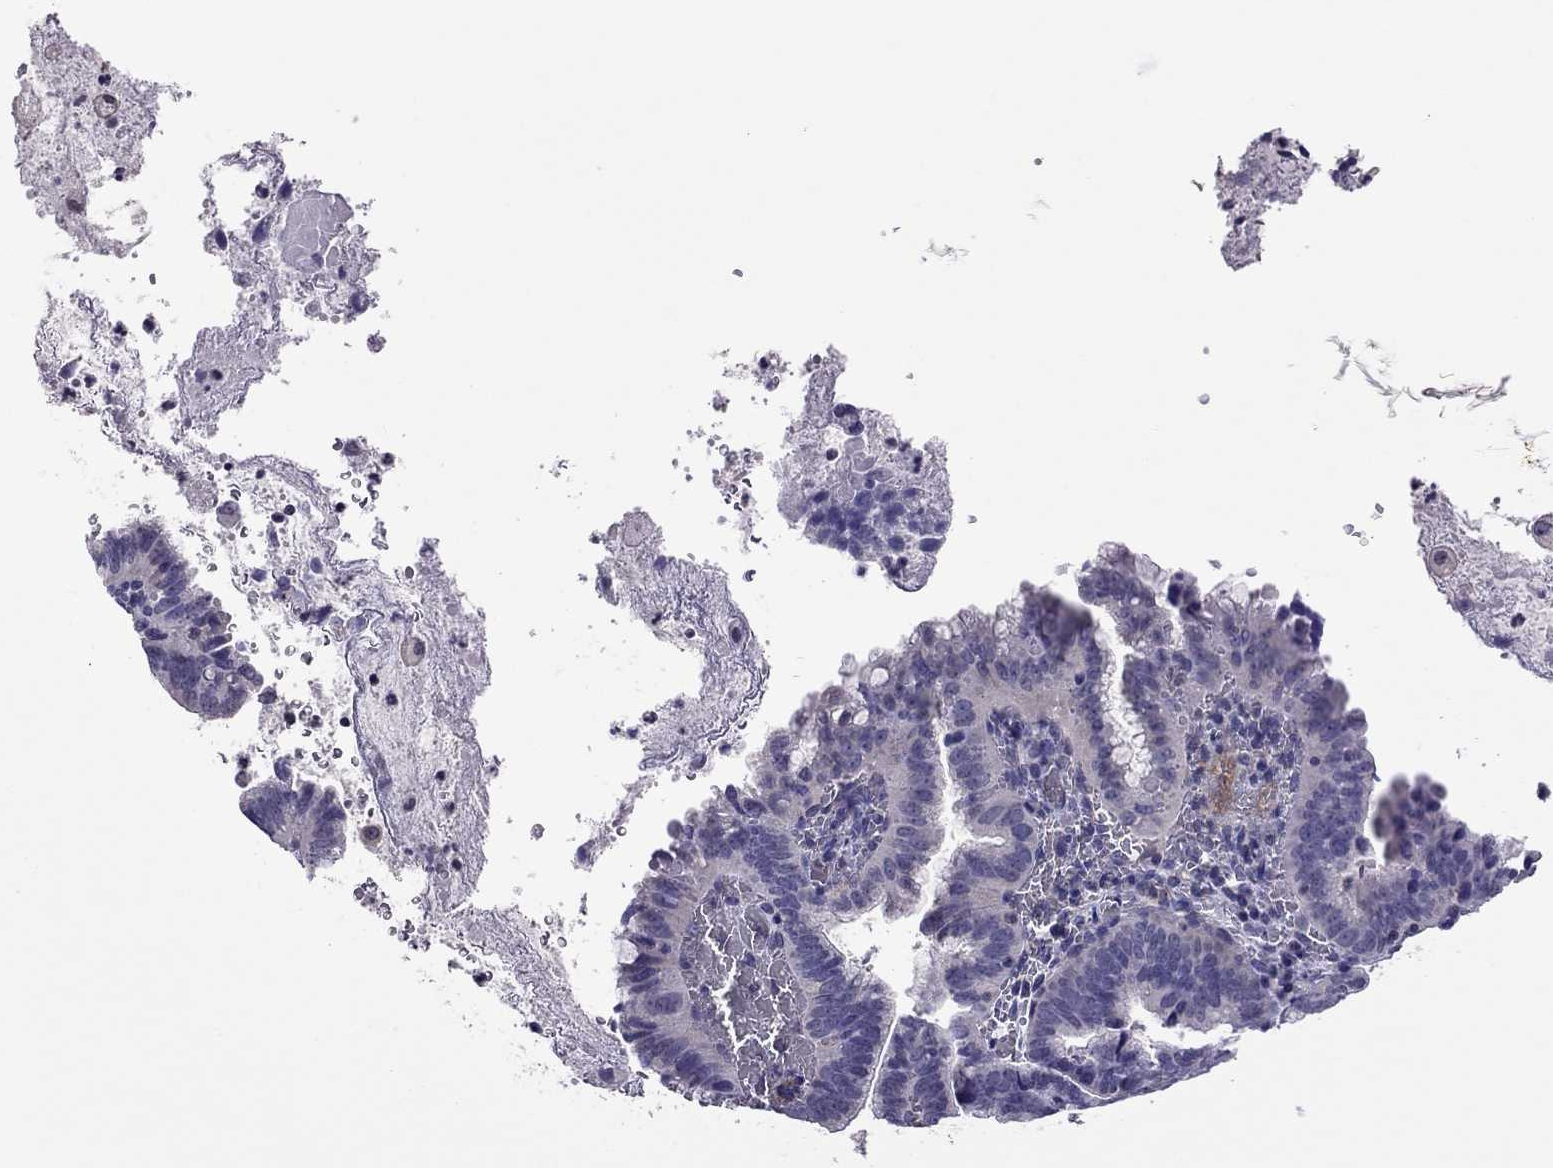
{"staining": {"intensity": "negative", "quantity": "none", "location": "none"}, "tissue": "cervical cancer", "cell_type": "Tumor cells", "image_type": "cancer", "snomed": [{"axis": "morphology", "description": "Adenocarcinoma, NOS"}, {"axis": "topography", "description": "Cervix"}], "caption": "Cervical cancer stained for a protein using immunohistochemistry (IHC) reveals no staining tumor cells.", "gene": "SLC16A8", "patient": {"sex": "female", "age": 61}}